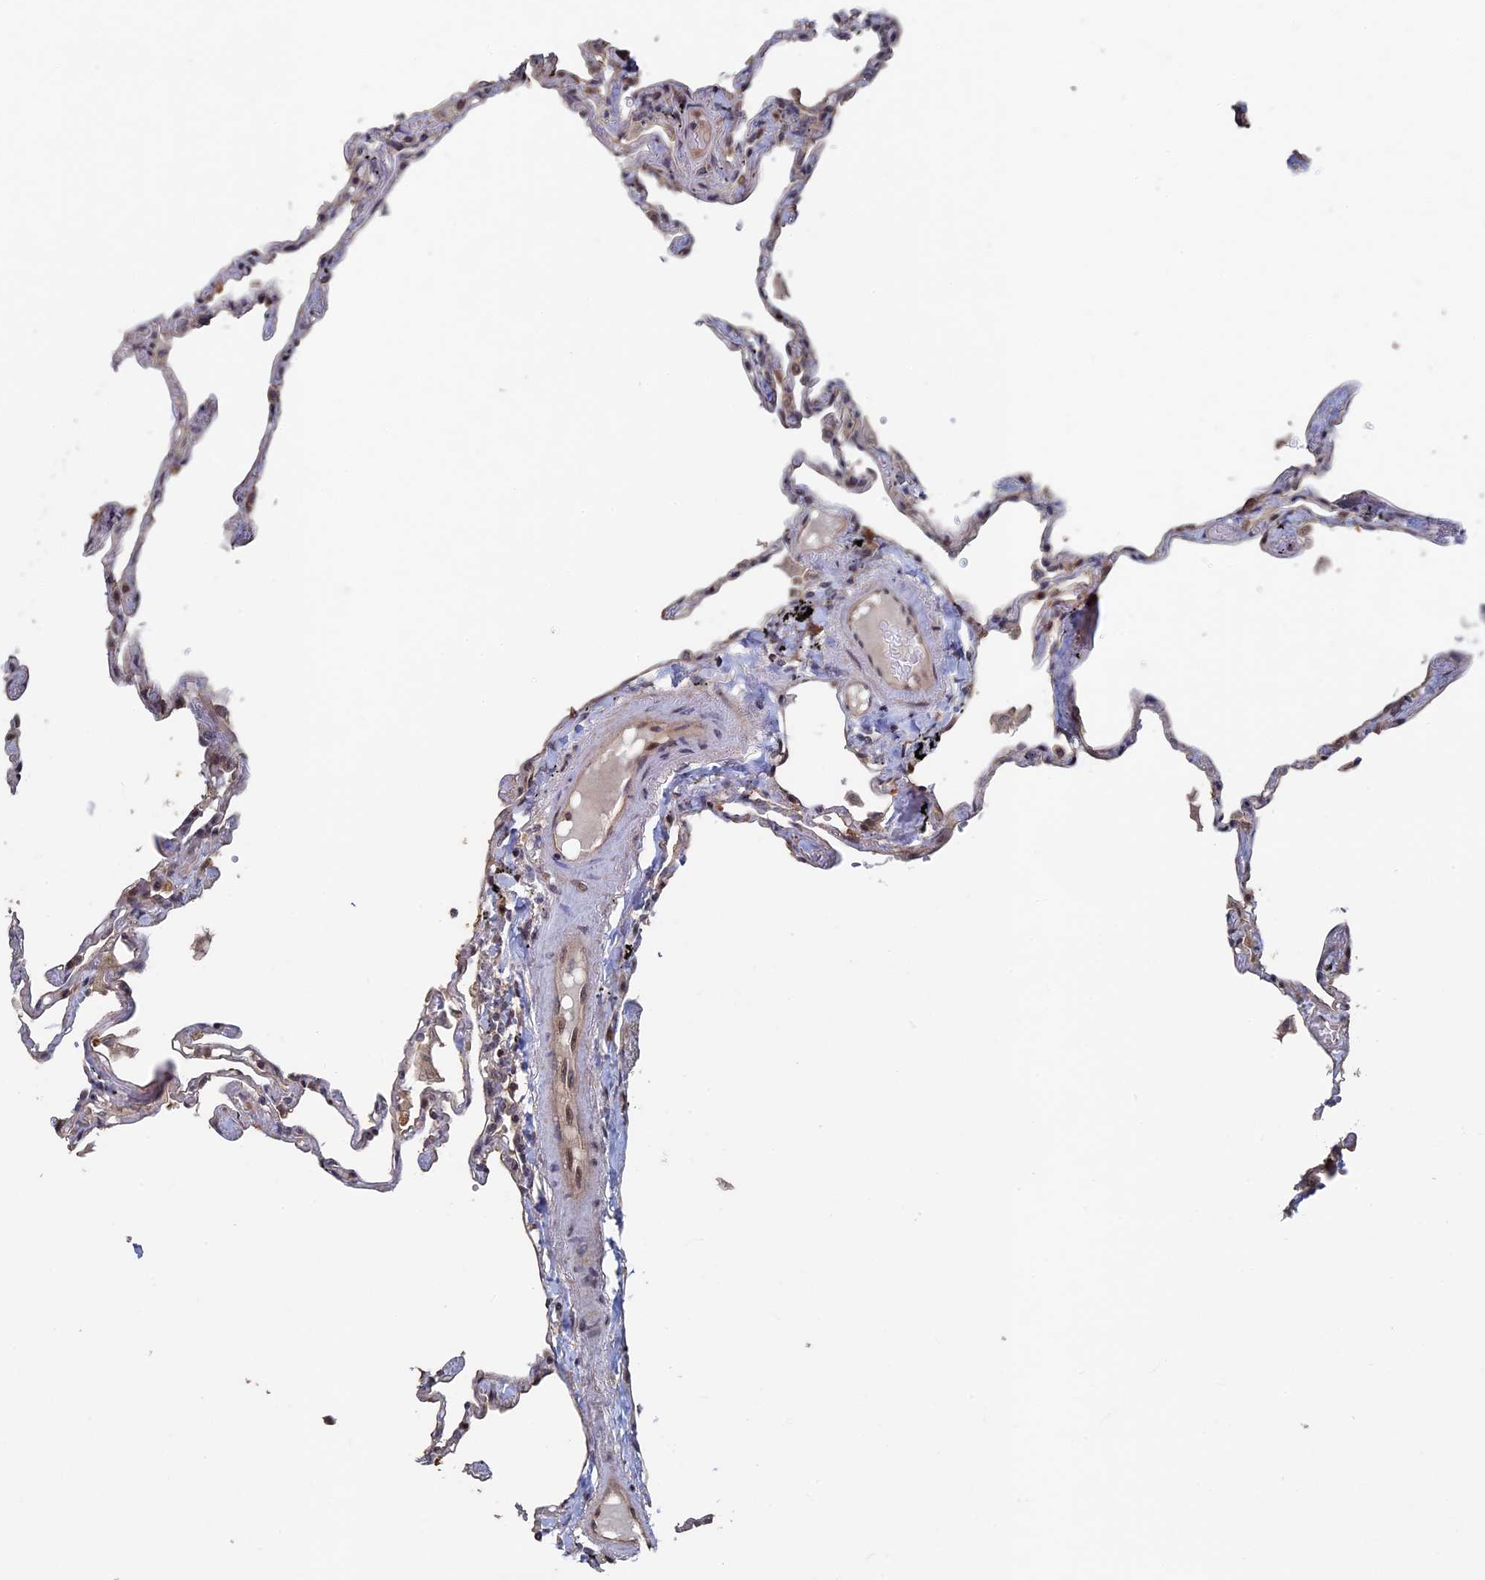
{"staining": {"intensity": "weak", "quantity": "25%-75%", "location": "cytoplasmic/membranous,nuclear"}, "tissue": "lung", "cell_type": "Alveolar cells", "image_type": "normal", "snomed": [{"axis": "morphology", "description": "Normal tissue, NOS"}, {"axis": "topography", "description": "Lung"}], "caption": "Immunohistochemical staining of unremarkable lung reveals 25%-75% levels of weak cytoplasmic/membranous,nuclear protein positivity in approximately 25%-75% of alveolar cells. The staining is performed using DAB (3,3'-diaminobenzidine) brown chromogen to label protein expression. The nuclei are counter-stained blue using hematoxylin.", "gene": "KIAA1328", "patient": {"sex": "female", "age": 67}}